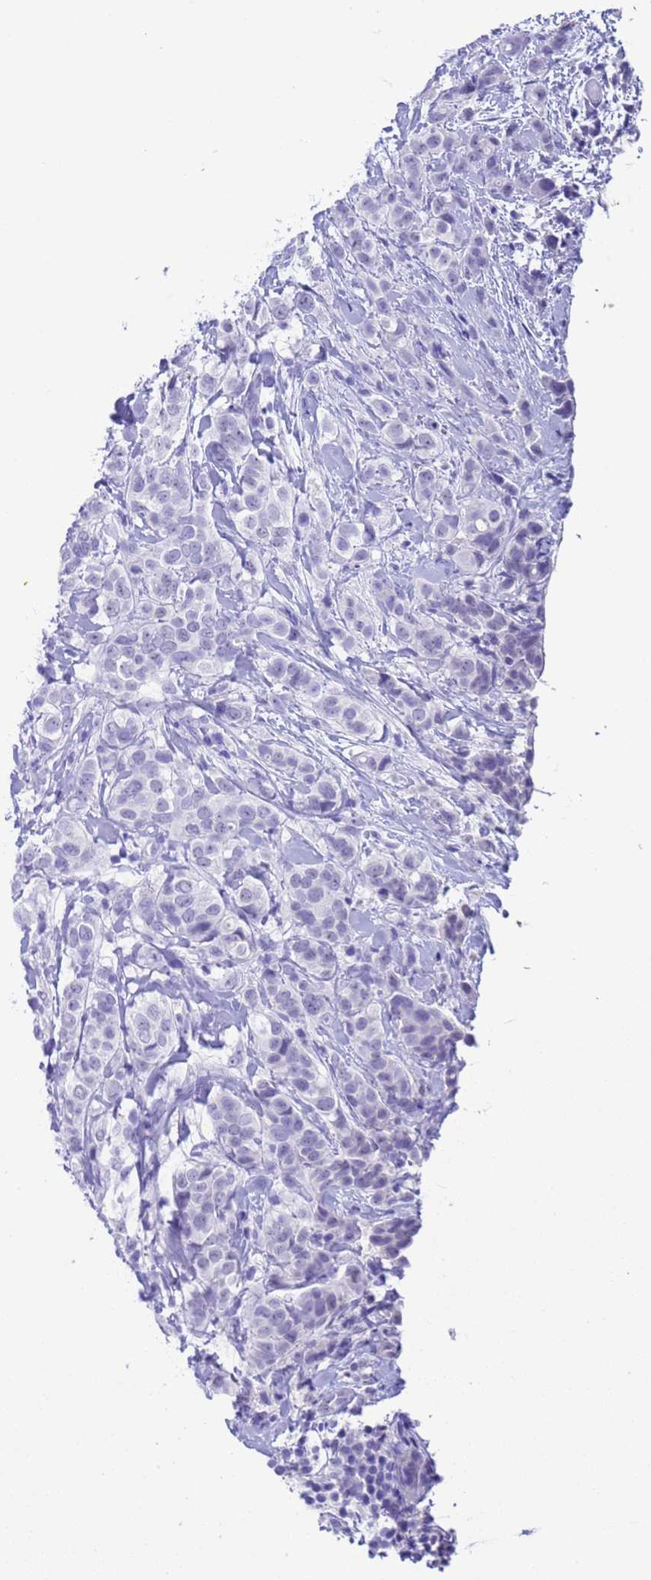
{"staining": {"intensity": "negative", "quantity": "none", "location": "none"}, "tissue": "breast cancer", "cell_type": "Tumor cells", "image_type": "cancer", "snomed": [{"axis": "morphology", "description": "Lobular carcinoma"}, {"axis": "topography", "description": "Breast"}], "caption": "This is a photomicrograph of immunohistochemistry staining of breast lobular carcinoma, which shows no positivity in tumor cells.", "gene": "CKM", "patient": {"sex": "female", "age": 51}}